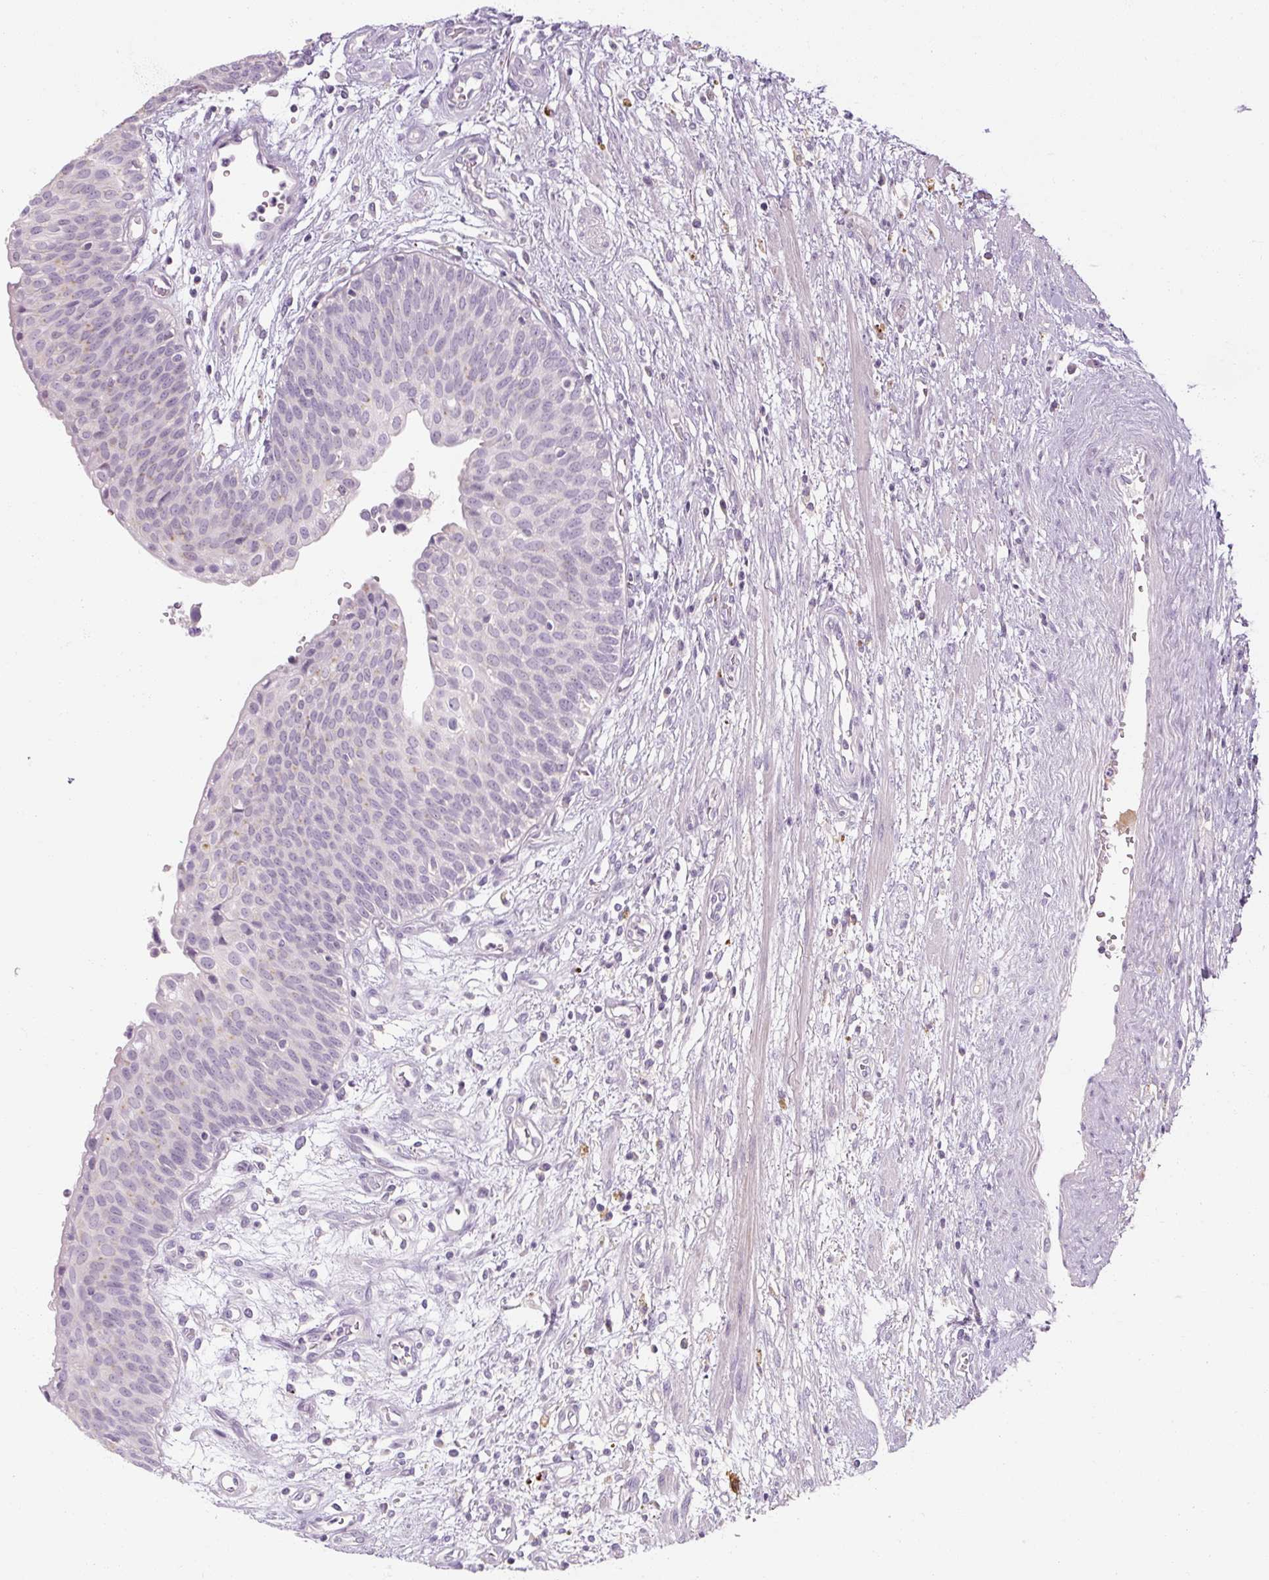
{"staining": {"intensity": "negative", "quantity": "none", "location": "none"}, "tissue": "urinary bladder", "cell_type": "Urothelial cells", "image_type": "normal", "snomed": [{"axis": "morphology", "description": "Normal tissue, NOS"}, {"axis": "topography", "description": "Urinary bladder"}], "caption": "Immunohistochemistry (IHC) histopathology image of benign urinary bladder: urinary bladder stained with DAB (3,3'-diaminobenzidine) shows no significant protein staining in urothelial cells. (DAB IHC visualized using brightfield microscopy, high magnification).", "gene": "NFE2L3", "patient": {"sex": "male", "age": 55}}